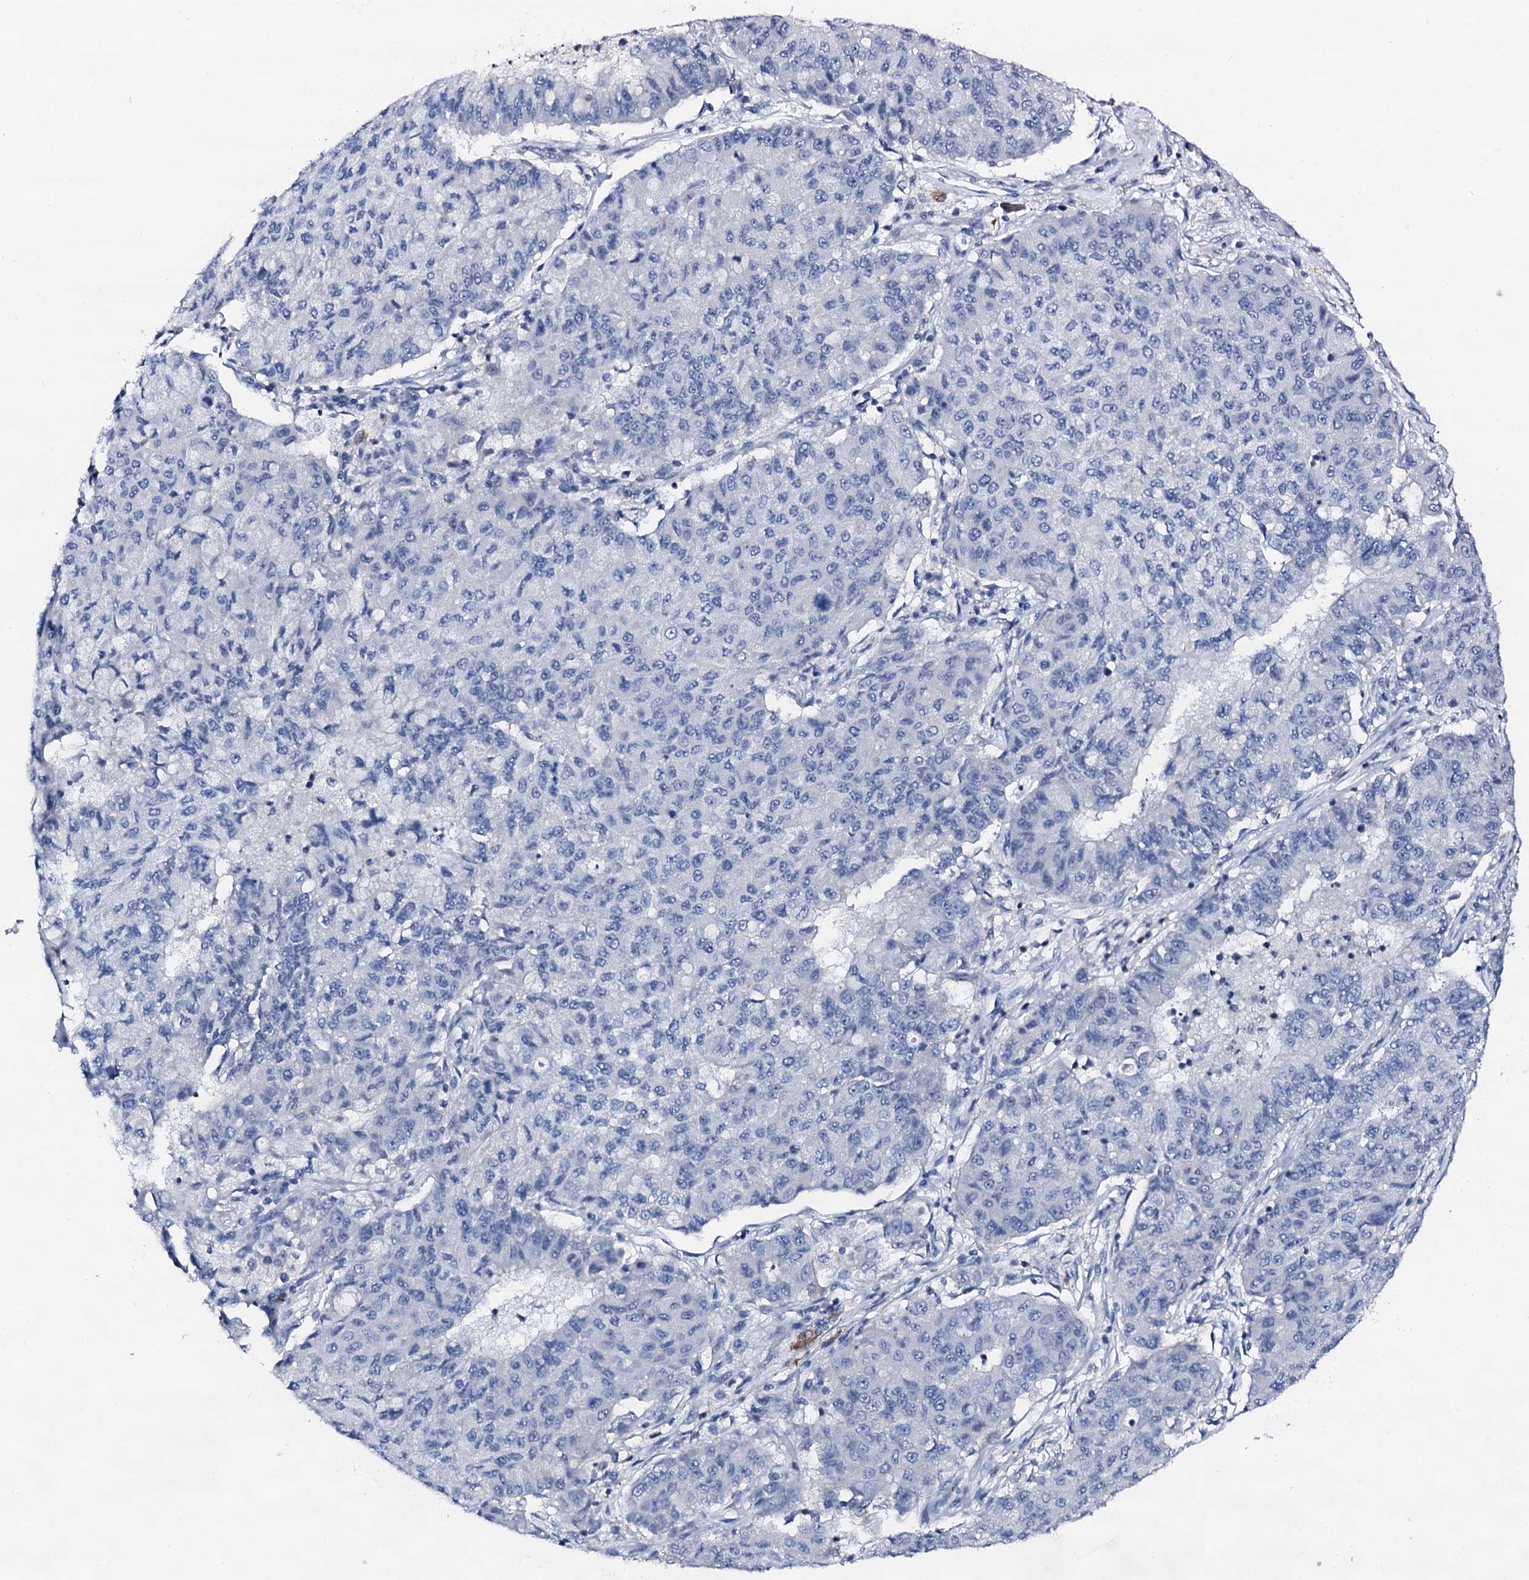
{"staining": {"intensity": "negative", "quantity": "none", "location": "none"}, "tissue": "lung cancer", "cell_type": "Tumor cells", "image_type": "cancer", "snomed": [{"axis": "morphology", "description": "Squamous cell carcinoma, NOS"}, {"axis": "topography", "description": "Lung"}], "caption": "The immunohistochemistry (IHC) photomicrograph has no significant positivity in tumor cells of lung cancer (squamous cell carcinoma) tissue. The staining is performed using DAB (3,3'-diaminobenzidine) brown chromogen with nuclei counter-stained in using hematoxylin.", "gene": "TRAFD1", "patient": {"sex": "male", "age": 74}}